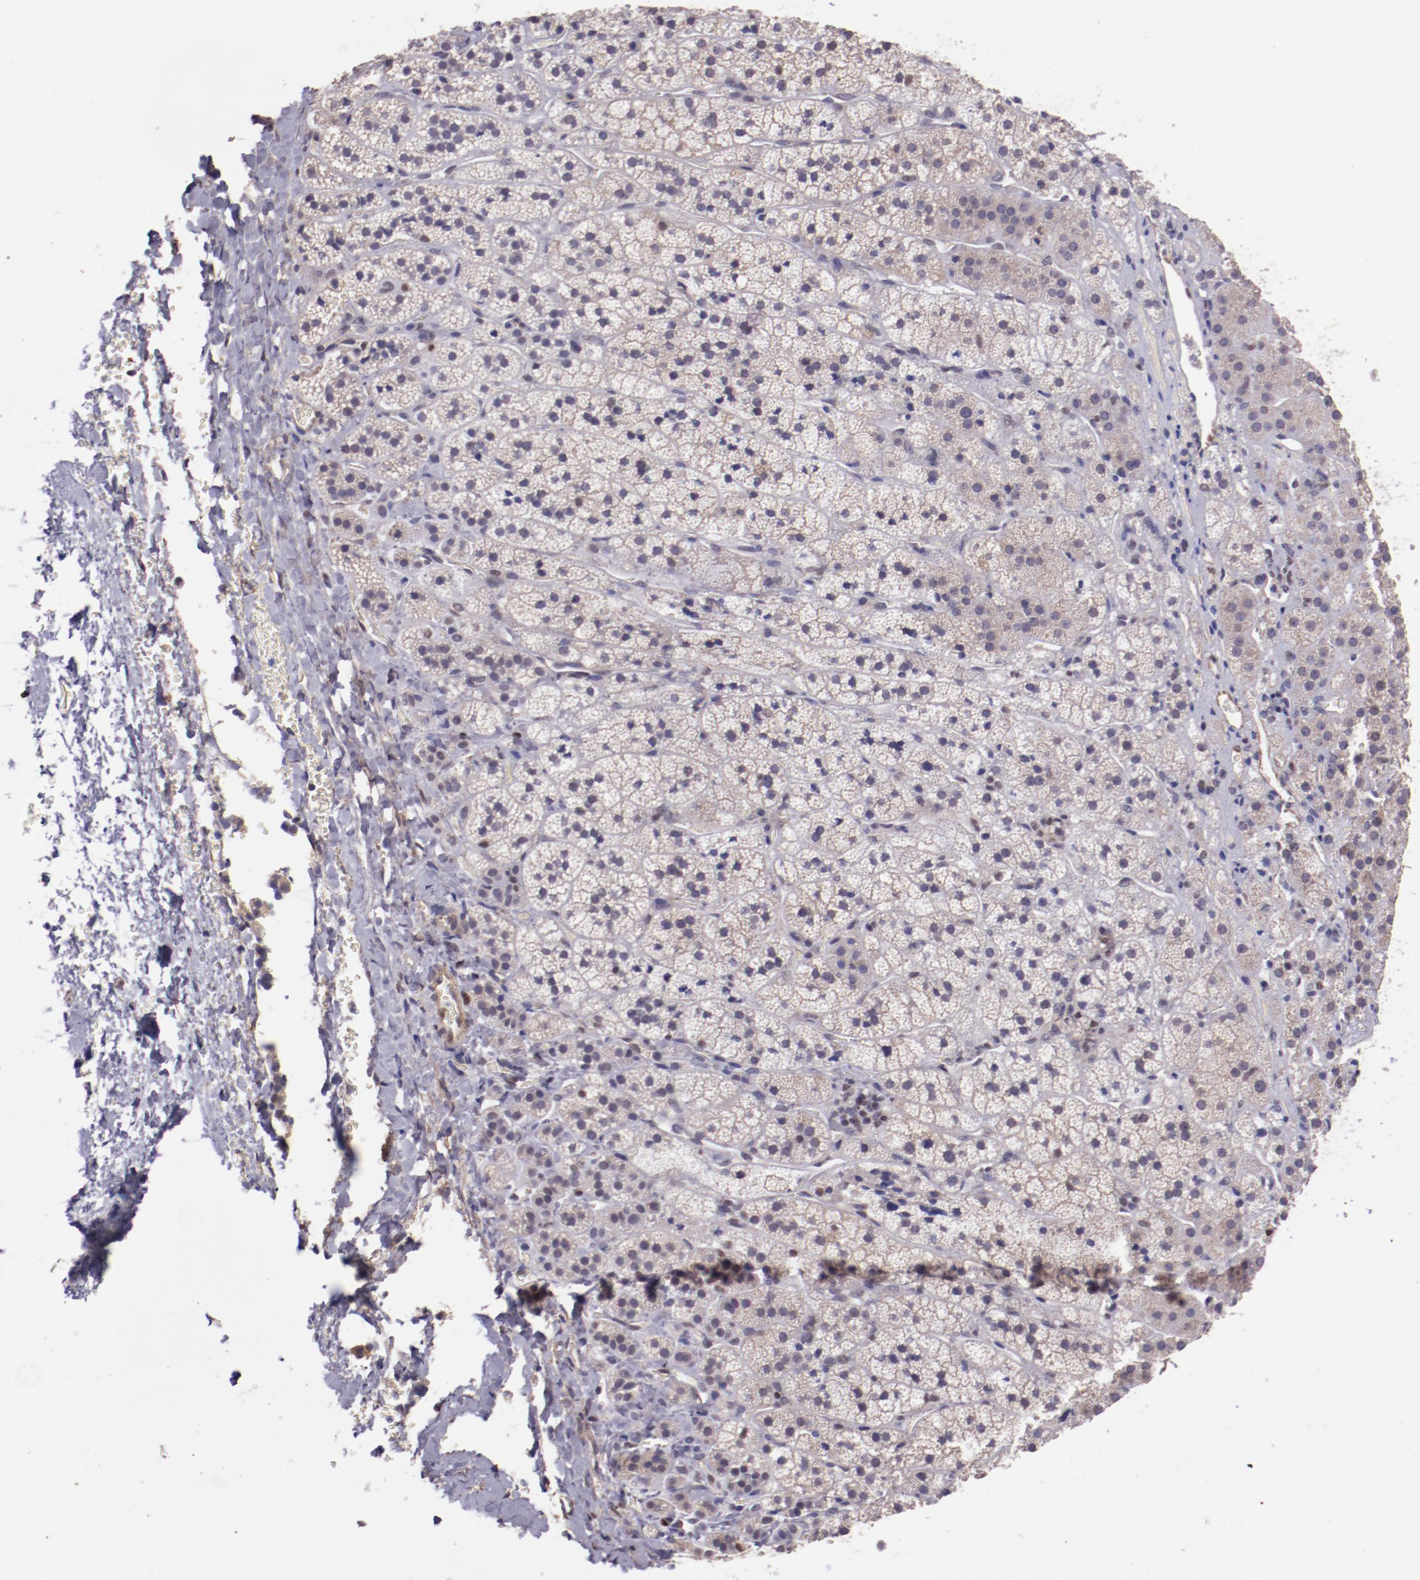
{"staining": {"intensity": "weak", "quantity": "<25%", "location": "cytoplasmic/membranous"}, "tissue": "adrenal gland", "cell_type": "Glandular cells", "image_type": "normal", "snomed": [{"axis": "morphology", "description": "Normal tissue, NOS"}, {"axis": "topography", "description": "Adrenal gland"}], "caption": "Immunohistochemistry (IHC) image of unremarkable adrenal gland: adrenal gland stained with DAB (3,3'-diaminobenzidine) demonstrates no significant protein positivity in glandular cells. (Immunohistochemistry (IHC), brightfield microscopy, high magnification).", "gene": "ELF1", "patient": {"sex": "female", "age": 44}}